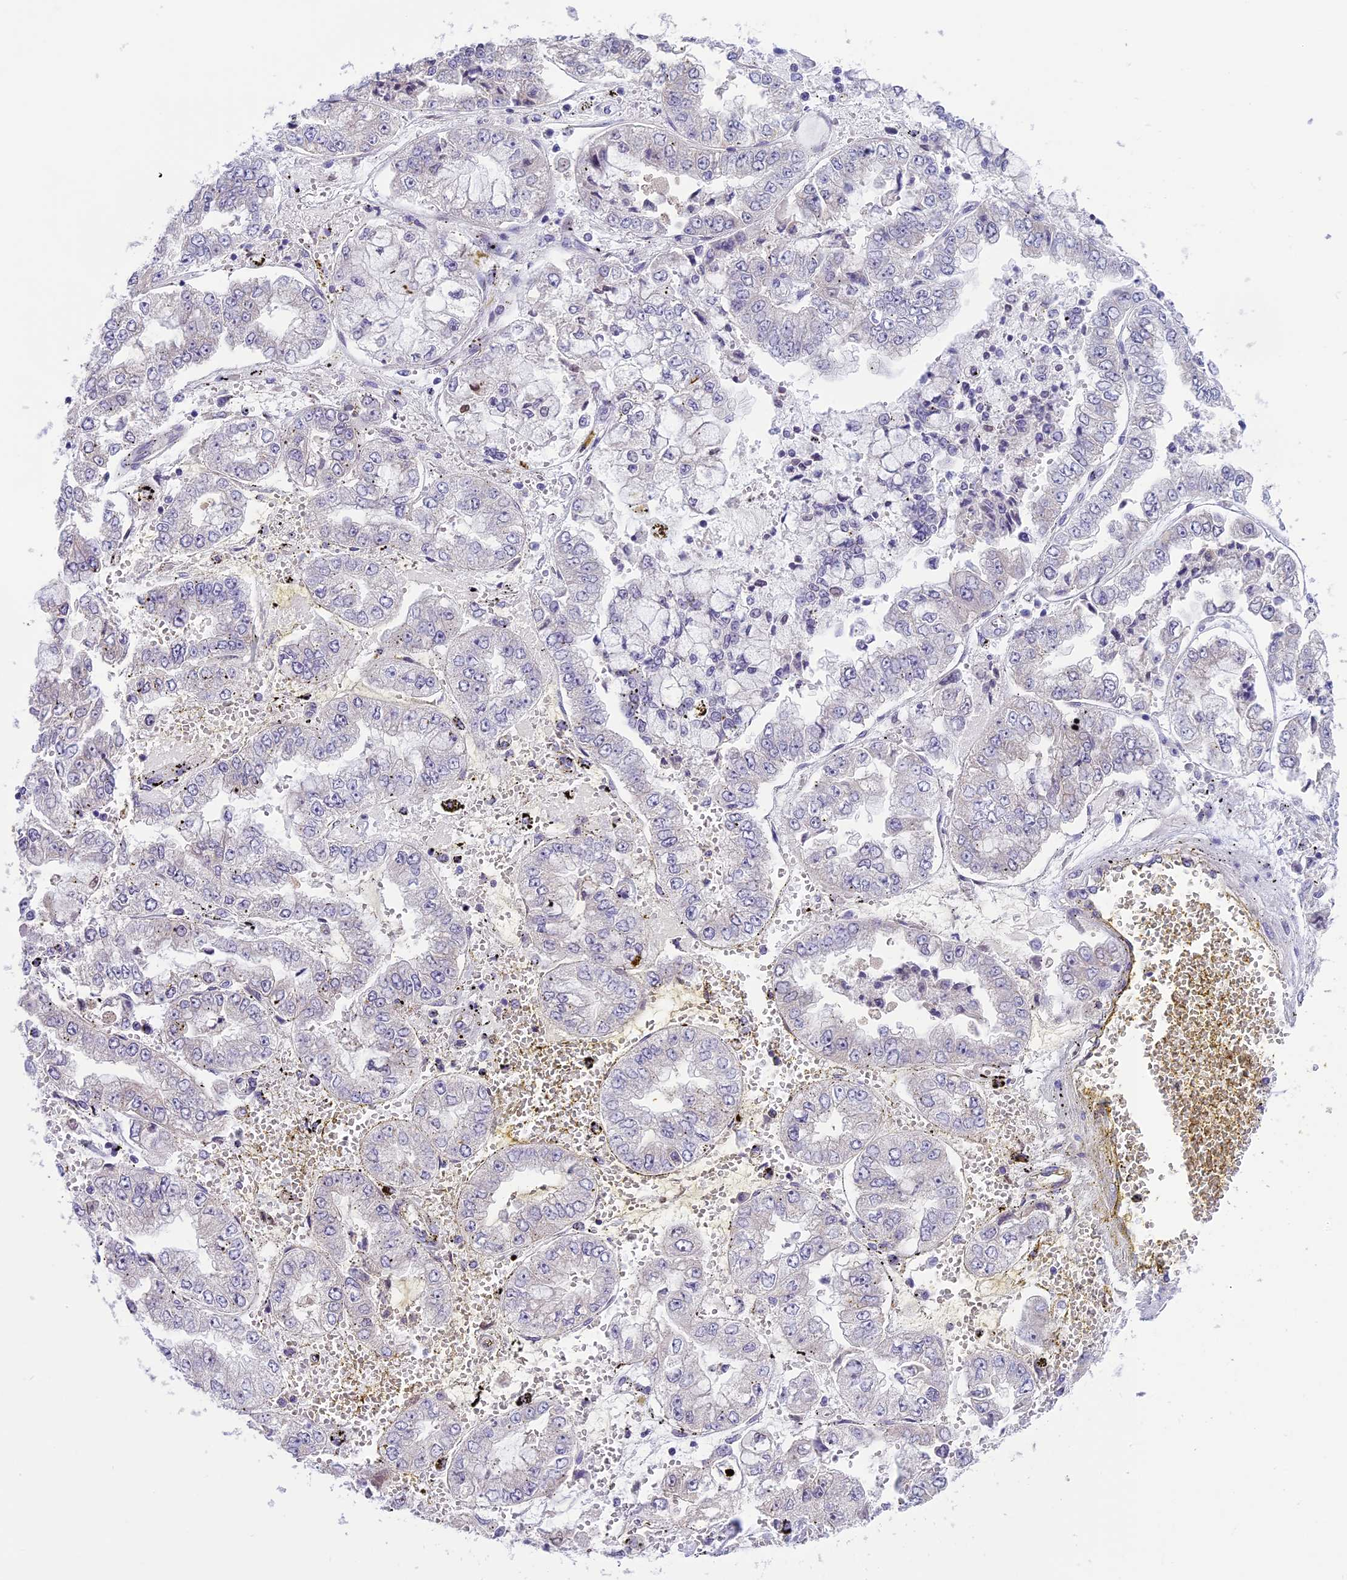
{"staining": {"intensity": "negative", "quantity": "none", "location": "none"}, "tissue": "stomach cancer", "cell_type": "Tumor cells", "image_type": "cancer", "snomed": [{"axis": "morphology", "description": "Adenocarcinoma, NOS"}, {"axis": "topography", "description": "Stomach"}], "caption": "DAB (3,3'-diaminobenzidine) immunohistochemical staining of human stomach cancer demonstrates no significant expression in tumor cells. Brightfield microscopy of immunohistochemistry stained with DAB (3,3'-diaminobenzidine) (brown) and hematoxylin (blue), captured at high magnification.", "gene": "ARHGEF37", "patient": {"sex": "male", "age": 76}}